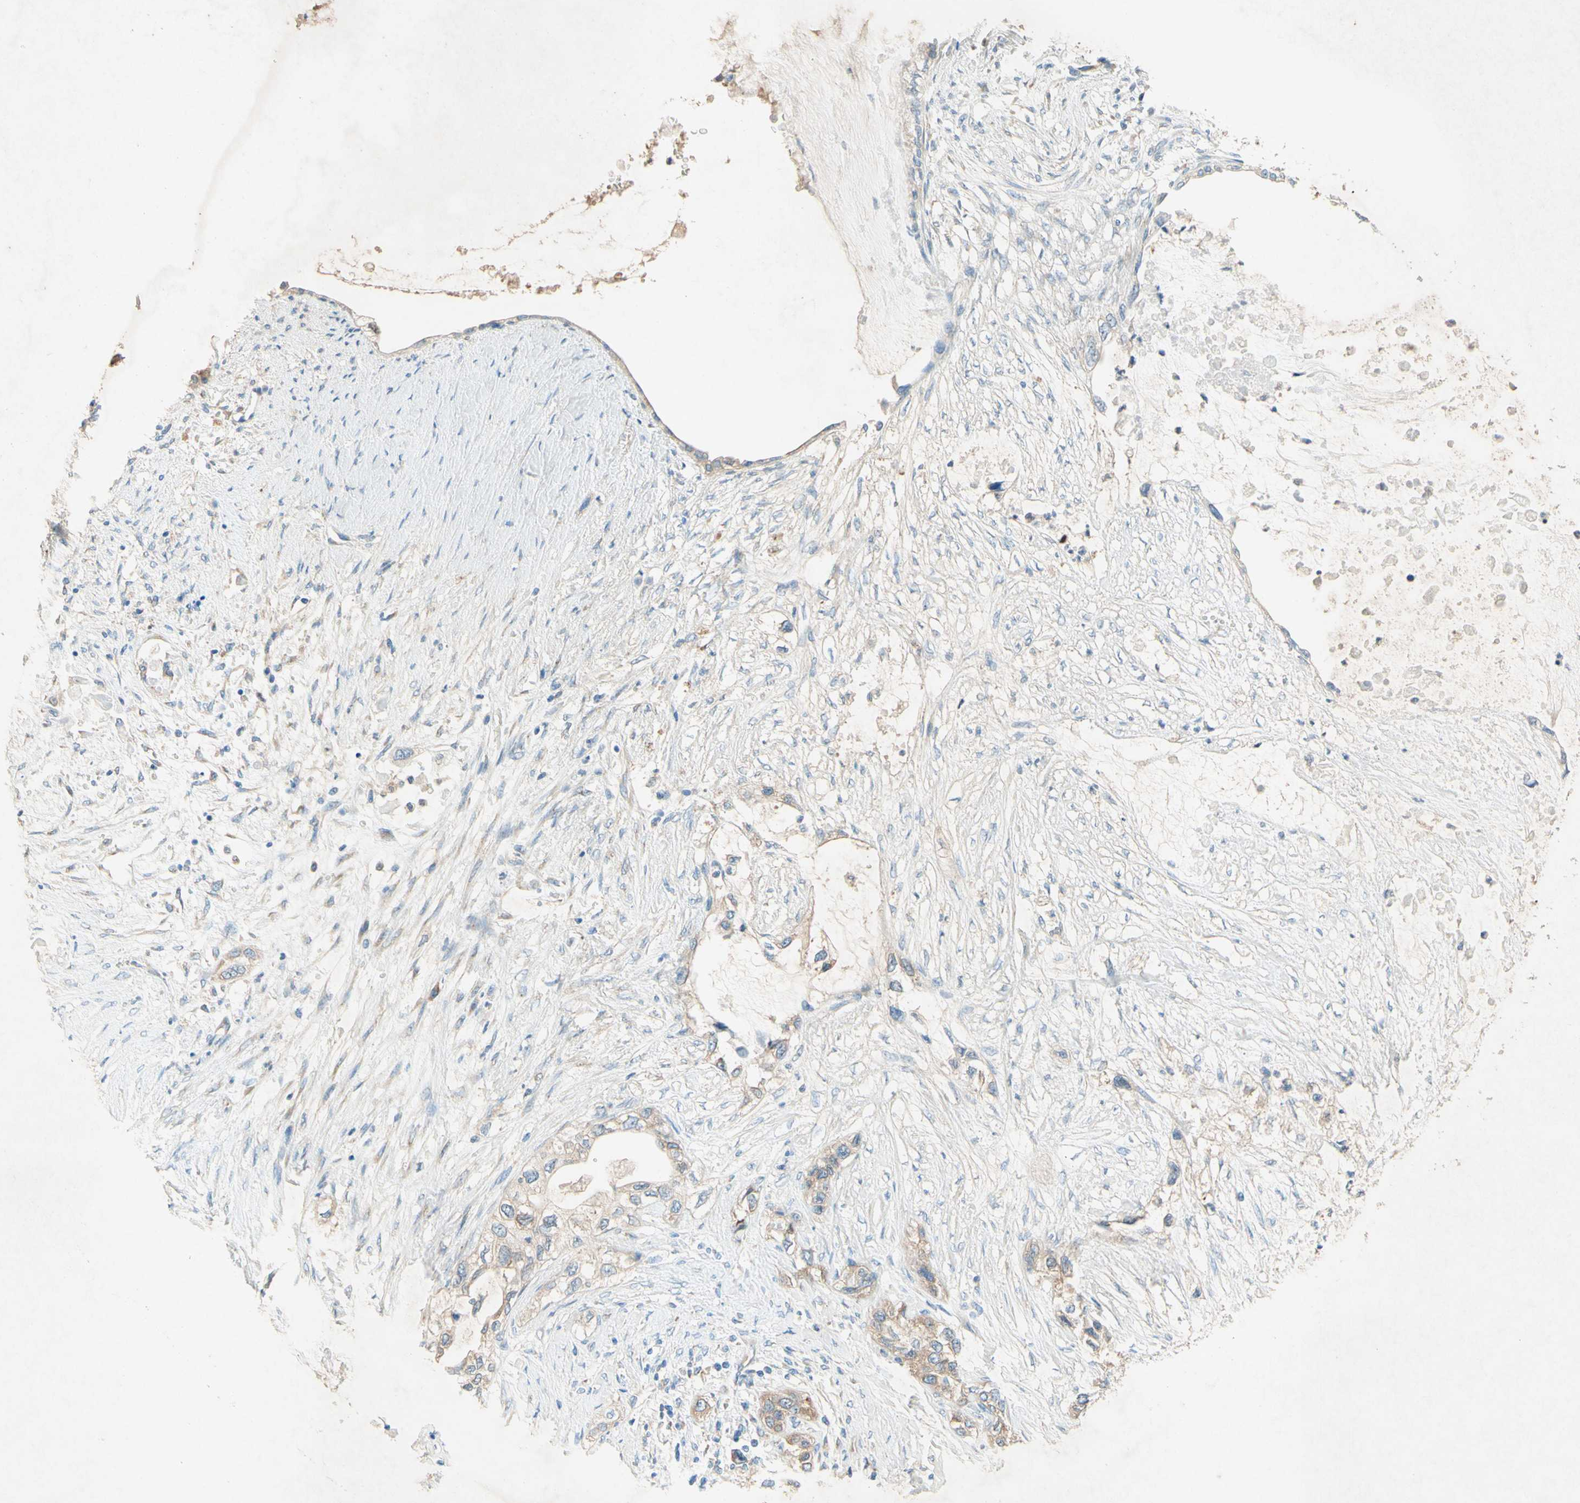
{"staining": {"intensity": "moderate", "quantity": "25%-75%", "location": "cytoplasmic/membranous"}, "tissue": "pancreatic cancer", "cell_type": "Tumor cells", "image_type": "cancer", "snomed": [{"axis": "morphology", "description": "Adenocarcinoma, NOS"}, {"axis": "topography", "description": "Pancreas"}], "caption": "IHC micrograph of pancreatic cancer (adenocarcinoma) stained for a protein (brown), which shows medium levels of moderate cytoplasmic/membranous staining in about 25%-75% of tumor cells.", "gene": "PABPC1", "patient": {"sex": "female", "age": 70}}